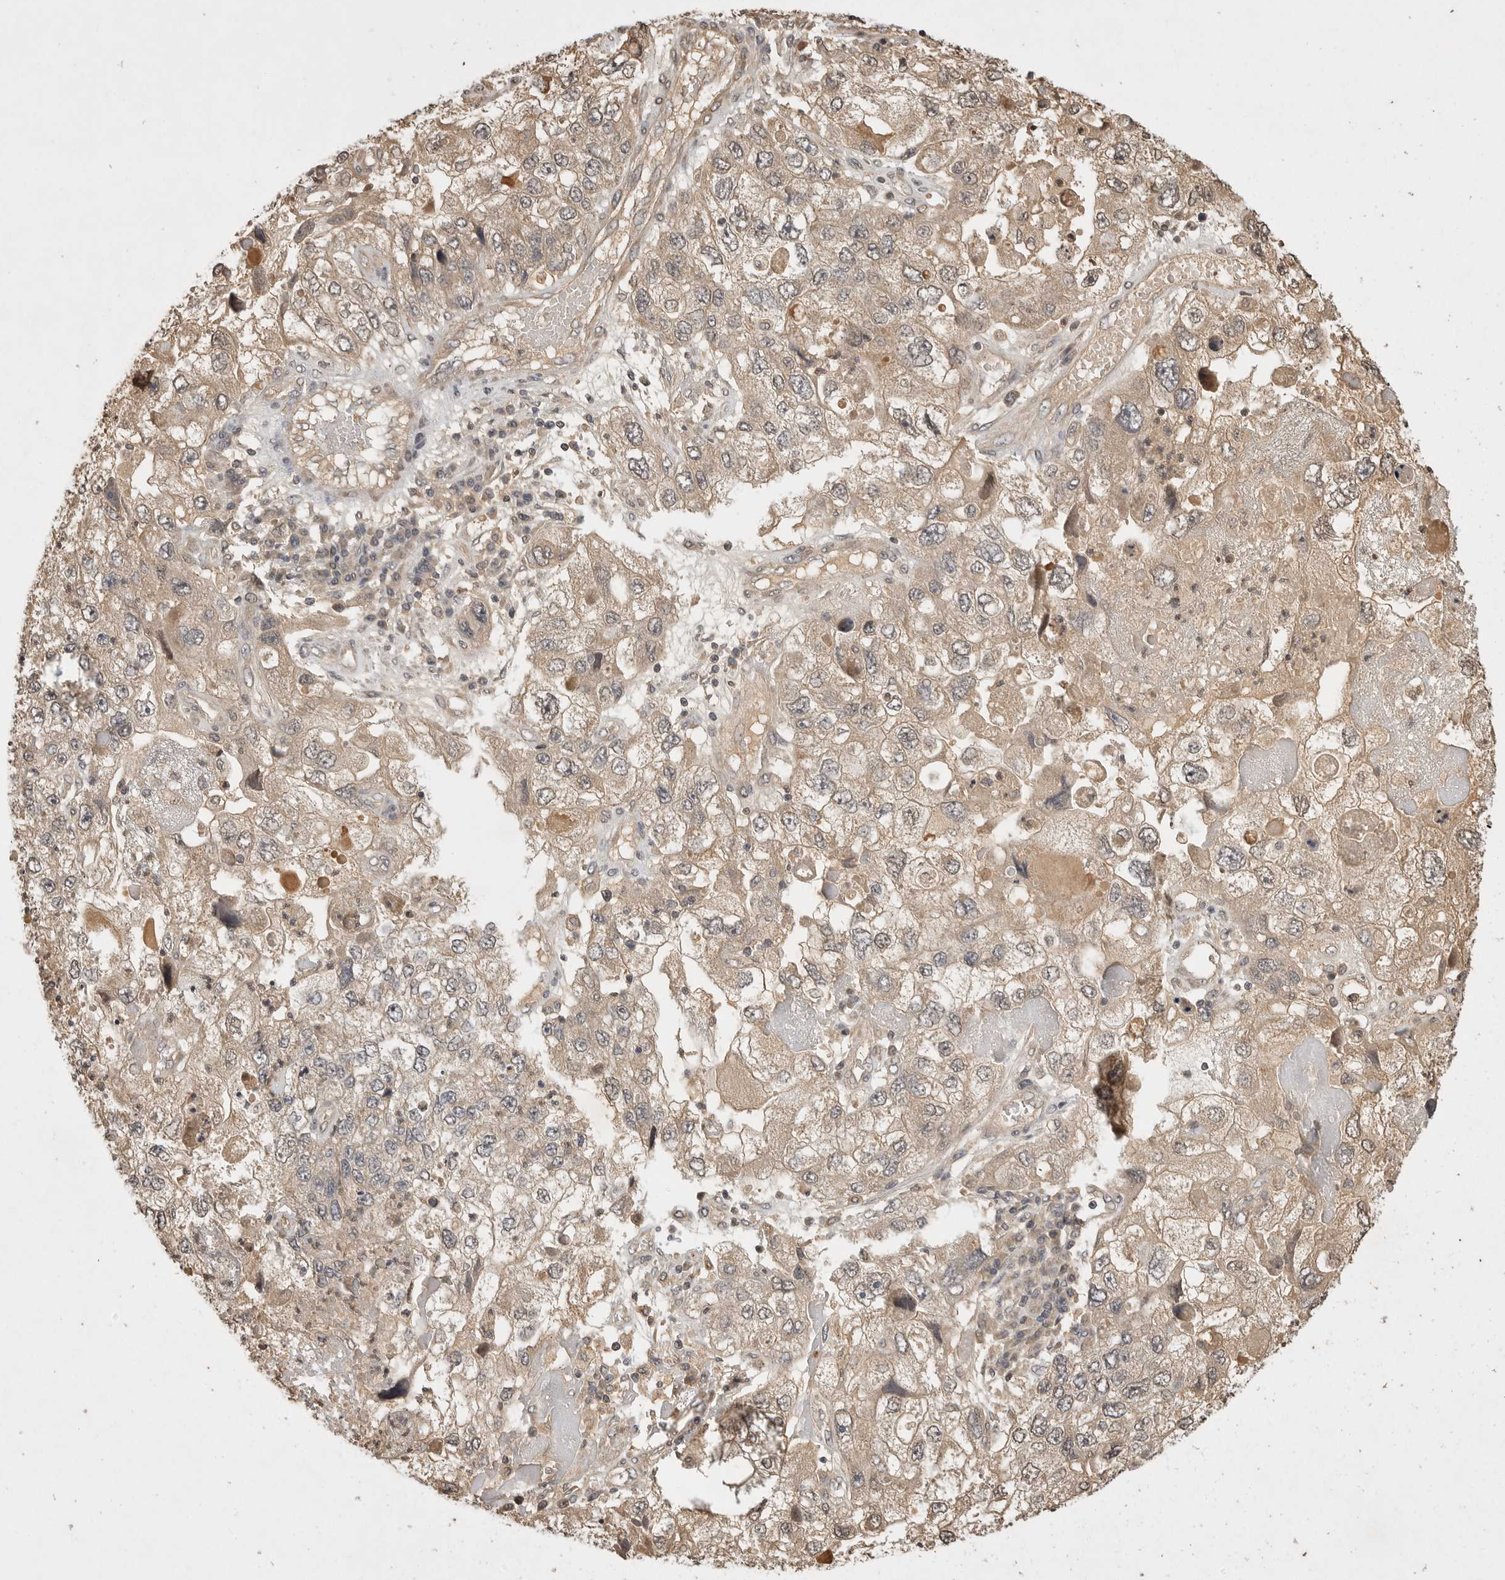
{"staining": {"intensity": "weak", "quantity": "<25%", "location": "cytoplasmic/membranous"}, "tissue": "endometrial cancer", "cell_type": "Tumor cells", "image_type": "cancer", "snomed": [{"axis": "morphology", "description": "Adenocarcinoma, NOS"}, {"axis": "topography", "description": "Endometrium"}], "caption": "This is a micrograph of immunohistochemistry staining of endometrial cancer (adenocarcinoma), which shows no staining in tumor cells.", "gene": "PRMT3", "patient": {"sex": "female", "age": 49}}